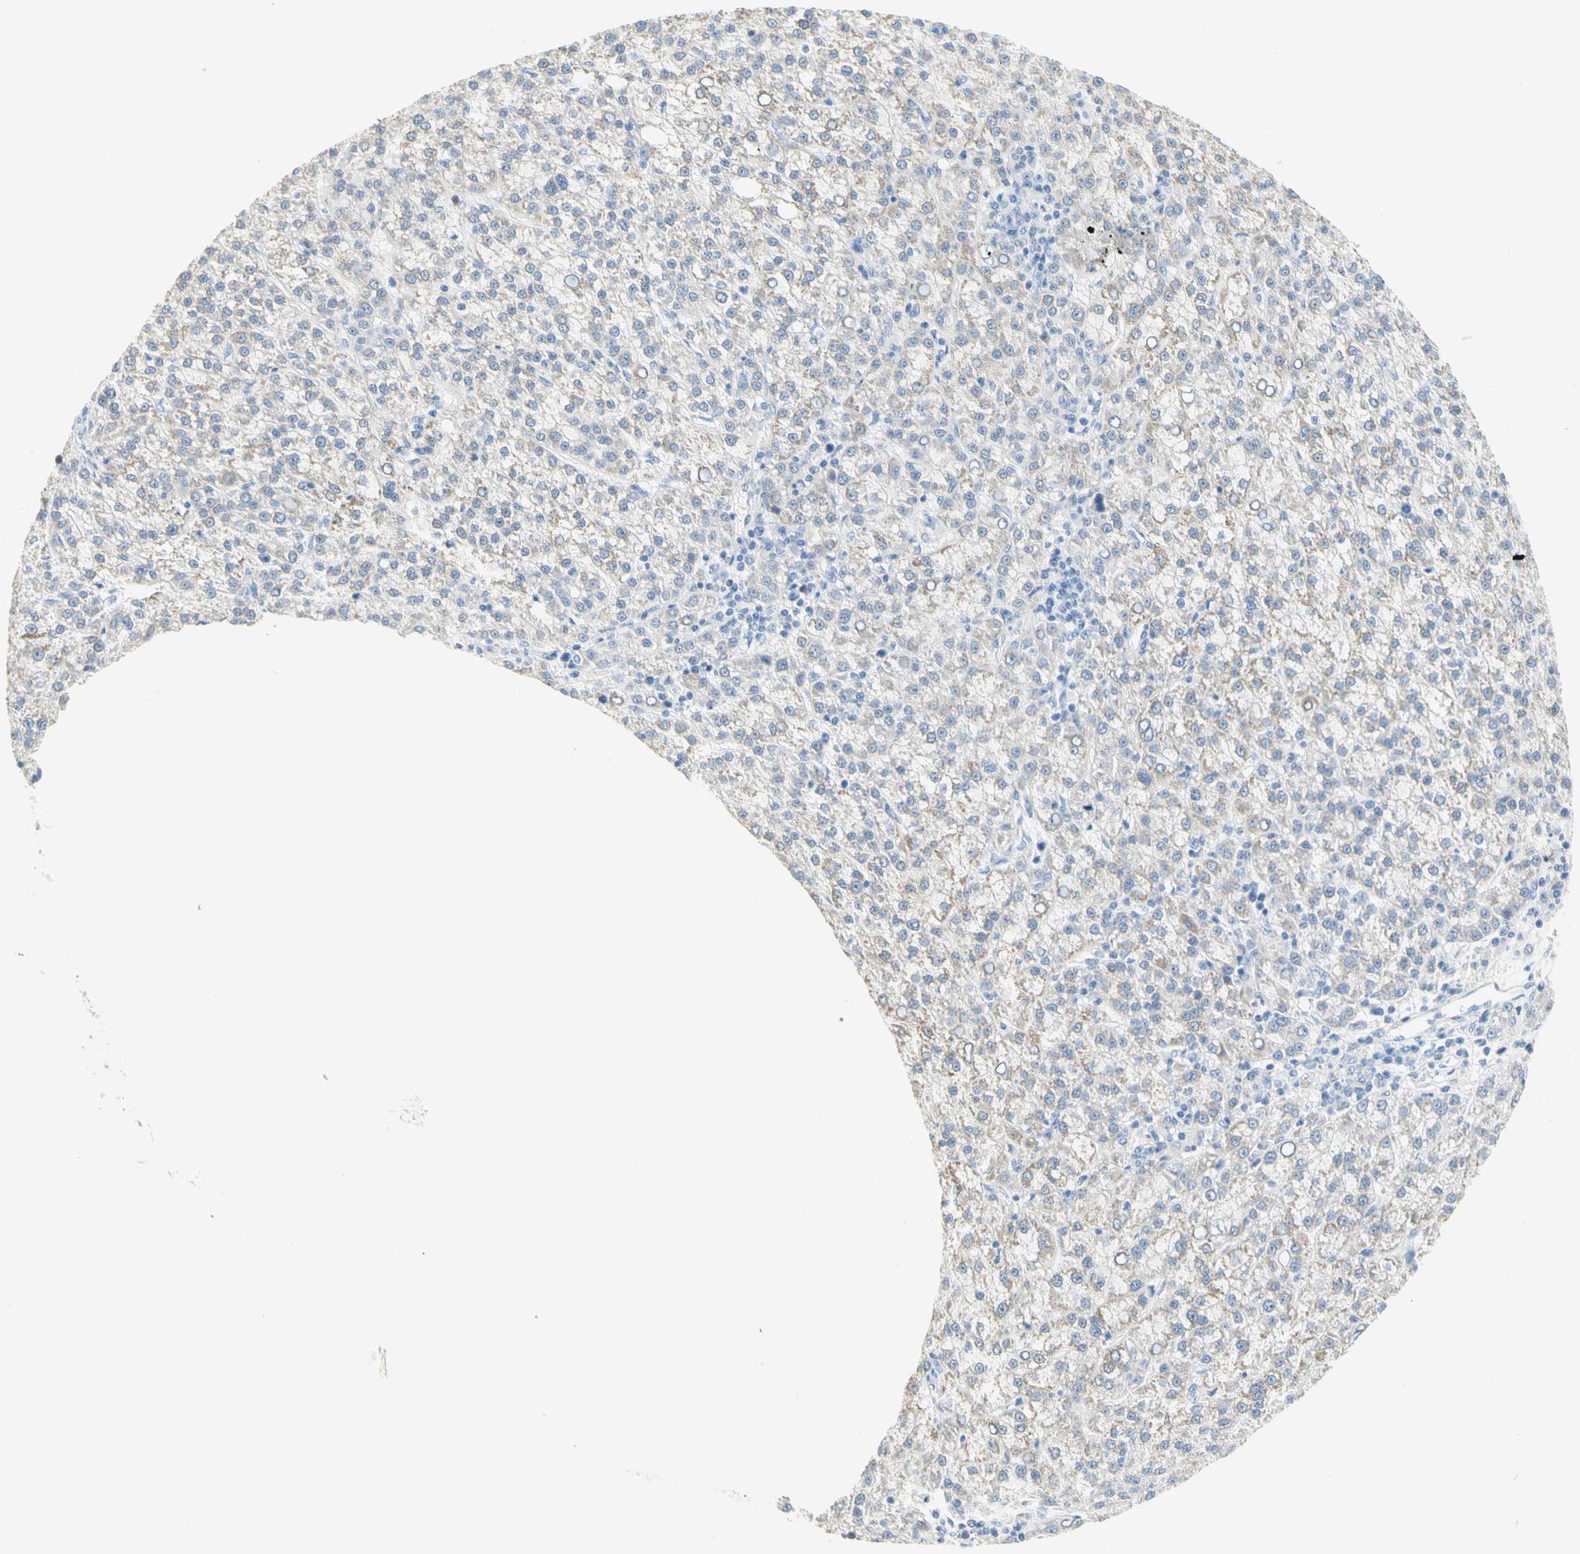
{"staining": {"intensity": "weak", "quantity": ">75%", "location": "cytoplasmic/membranous"}, "tissue": "liver cancer", "cell_type": "Tumor cells", "image_type": "cancer", "snomed": [{"axis": "morphology", "description": "Carcinoma, Hepatocellular, NOS"}, {"axis": "topography", "description": "Liver"}], "caption": "DAB immunohistochemical staining of liver hepatocellular carcinoma displays weak cytoplasmic/membranous protein expression in approximately >75% of tumor cells.", "gene": "NECTIN4", "patient": {"sex": "female", "age": 58}}